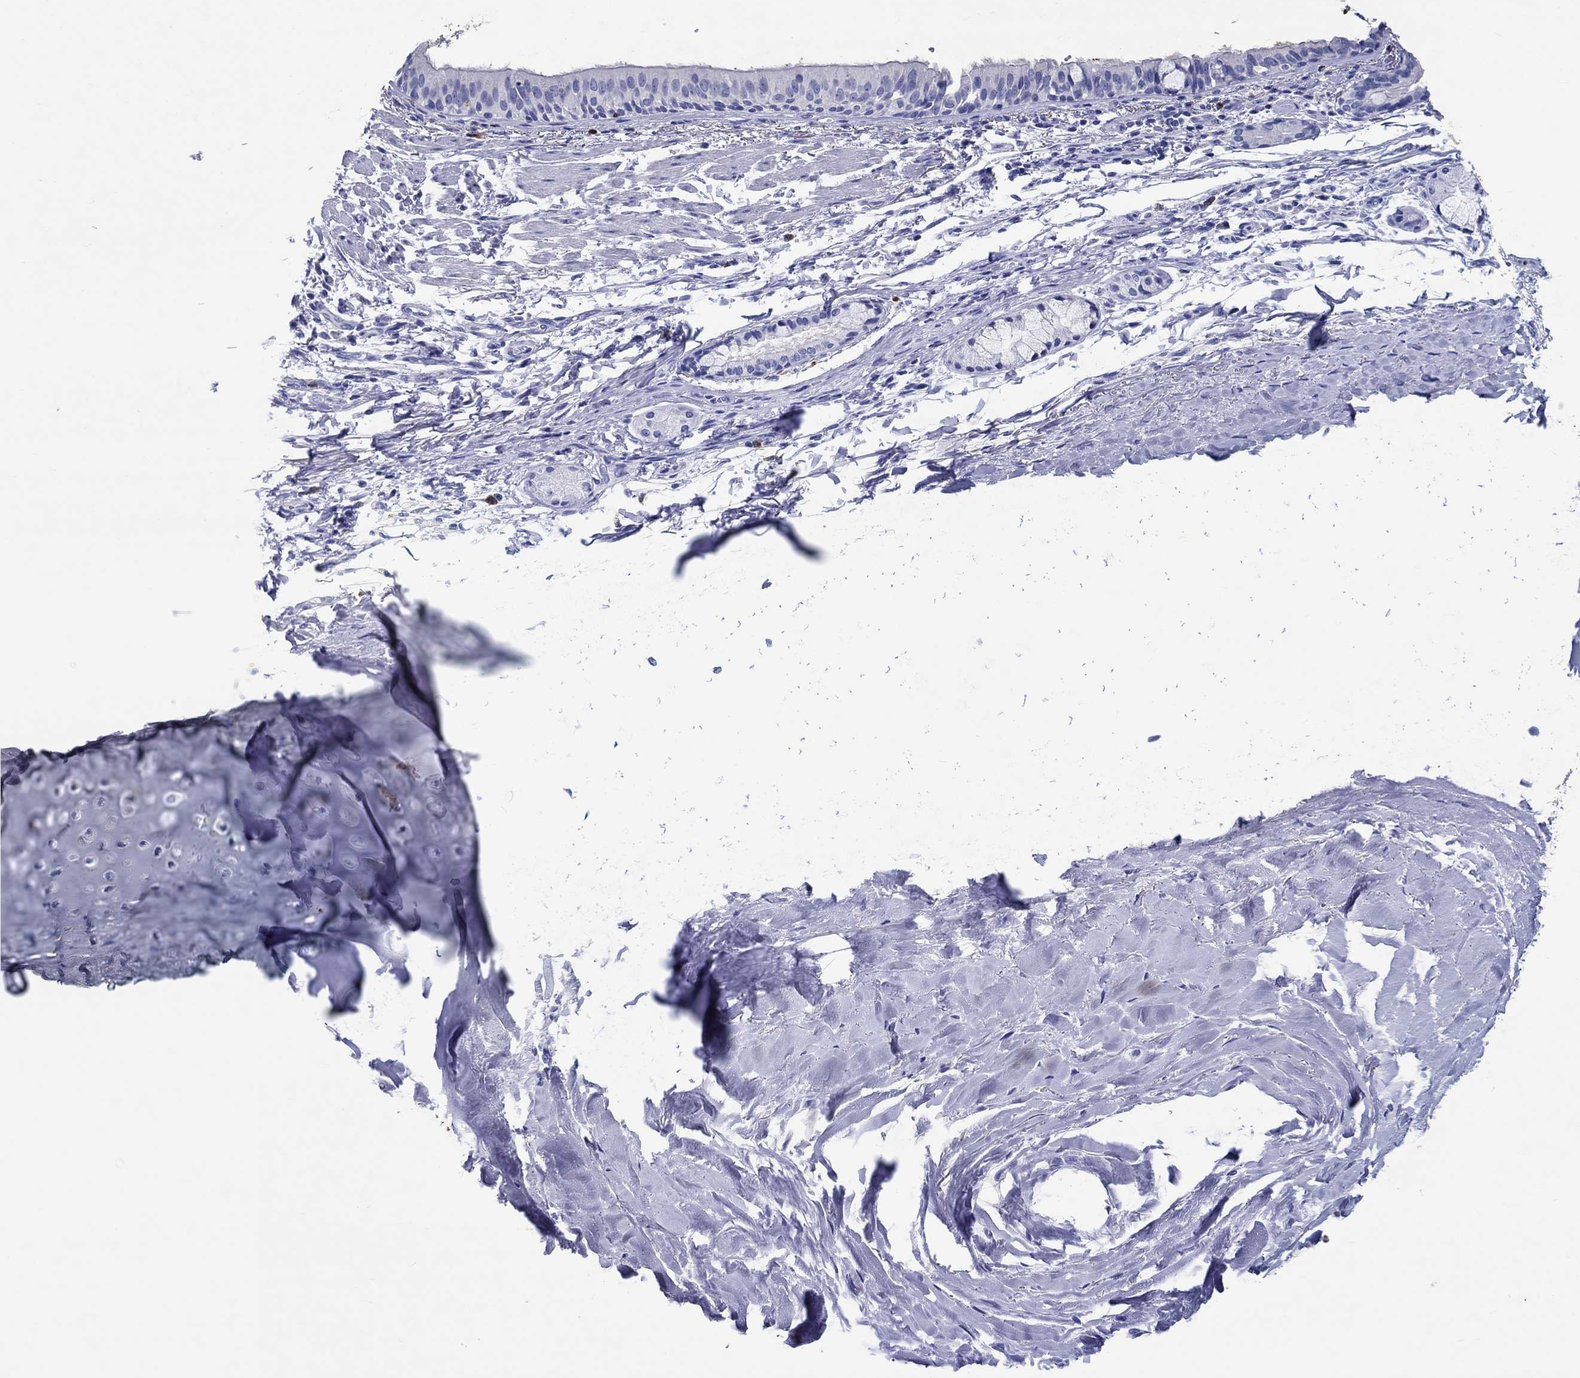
{"staining": {"intensity": "negative", "quantity": "none", "location": "none"}, "tissue": "bronchus", "cell_type": "Respiratory epithelial cells", "image_type": "normal", "snomed": [{"axis": "morphology", "description": "Normal tissue, NOS"}, {"axis": "morphology", "description": "Squamous cell carcinoma, NOS"}, {"axis": "topography", "description": "Bronchus"}, {"axis": "topography", "description": "Lung"}], "caption": "Immunohistochemistry histopathology image of benign bronchus stained for a protein (brown), which reveals no staining in respiratory epithelial cells. (DAB (3,3'-diaminobenzidine) IHC, high magnification).", "gene": "EPX", "patient": {"sex": "male", "age": 69}}